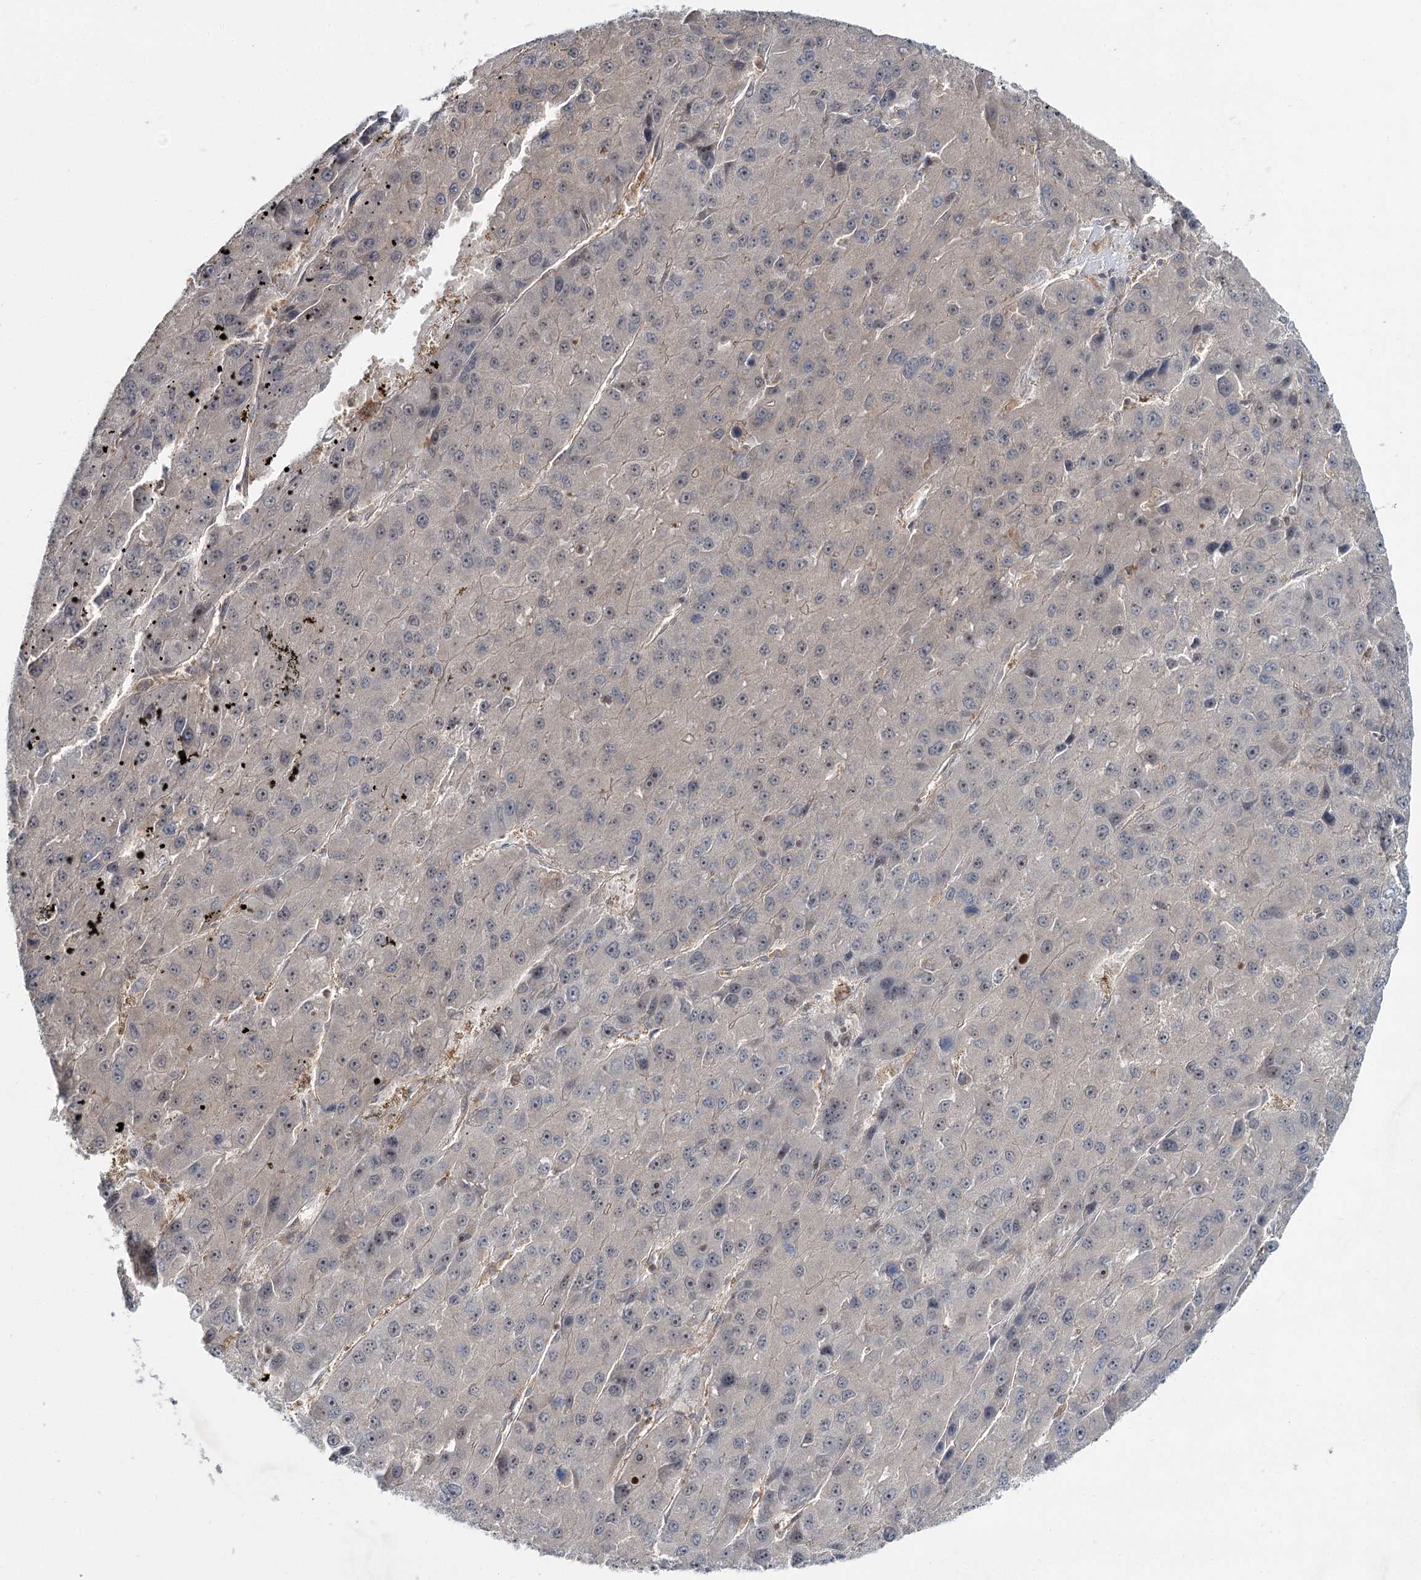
{"staining": {"intensity": "negative", "quantity": "none", "location": "none"}, "tissue": "liver cancer", "cell_type": "Tumor cells", "image_type": "cancer", "snomed": [{"axis": "morphology", "description": "Carcinoma, Hepatocellular, NOS"}, {"axis": "topography", "description": "Liver"}], "caption": "This is an immunohistochemistry (IHC) photomicrograph of human liver cancer (hepatocellular carcinoma). There is no positivity in tumor cells.", "gene": "WDR44", "patient": {"sex": "female", "age": 73}}